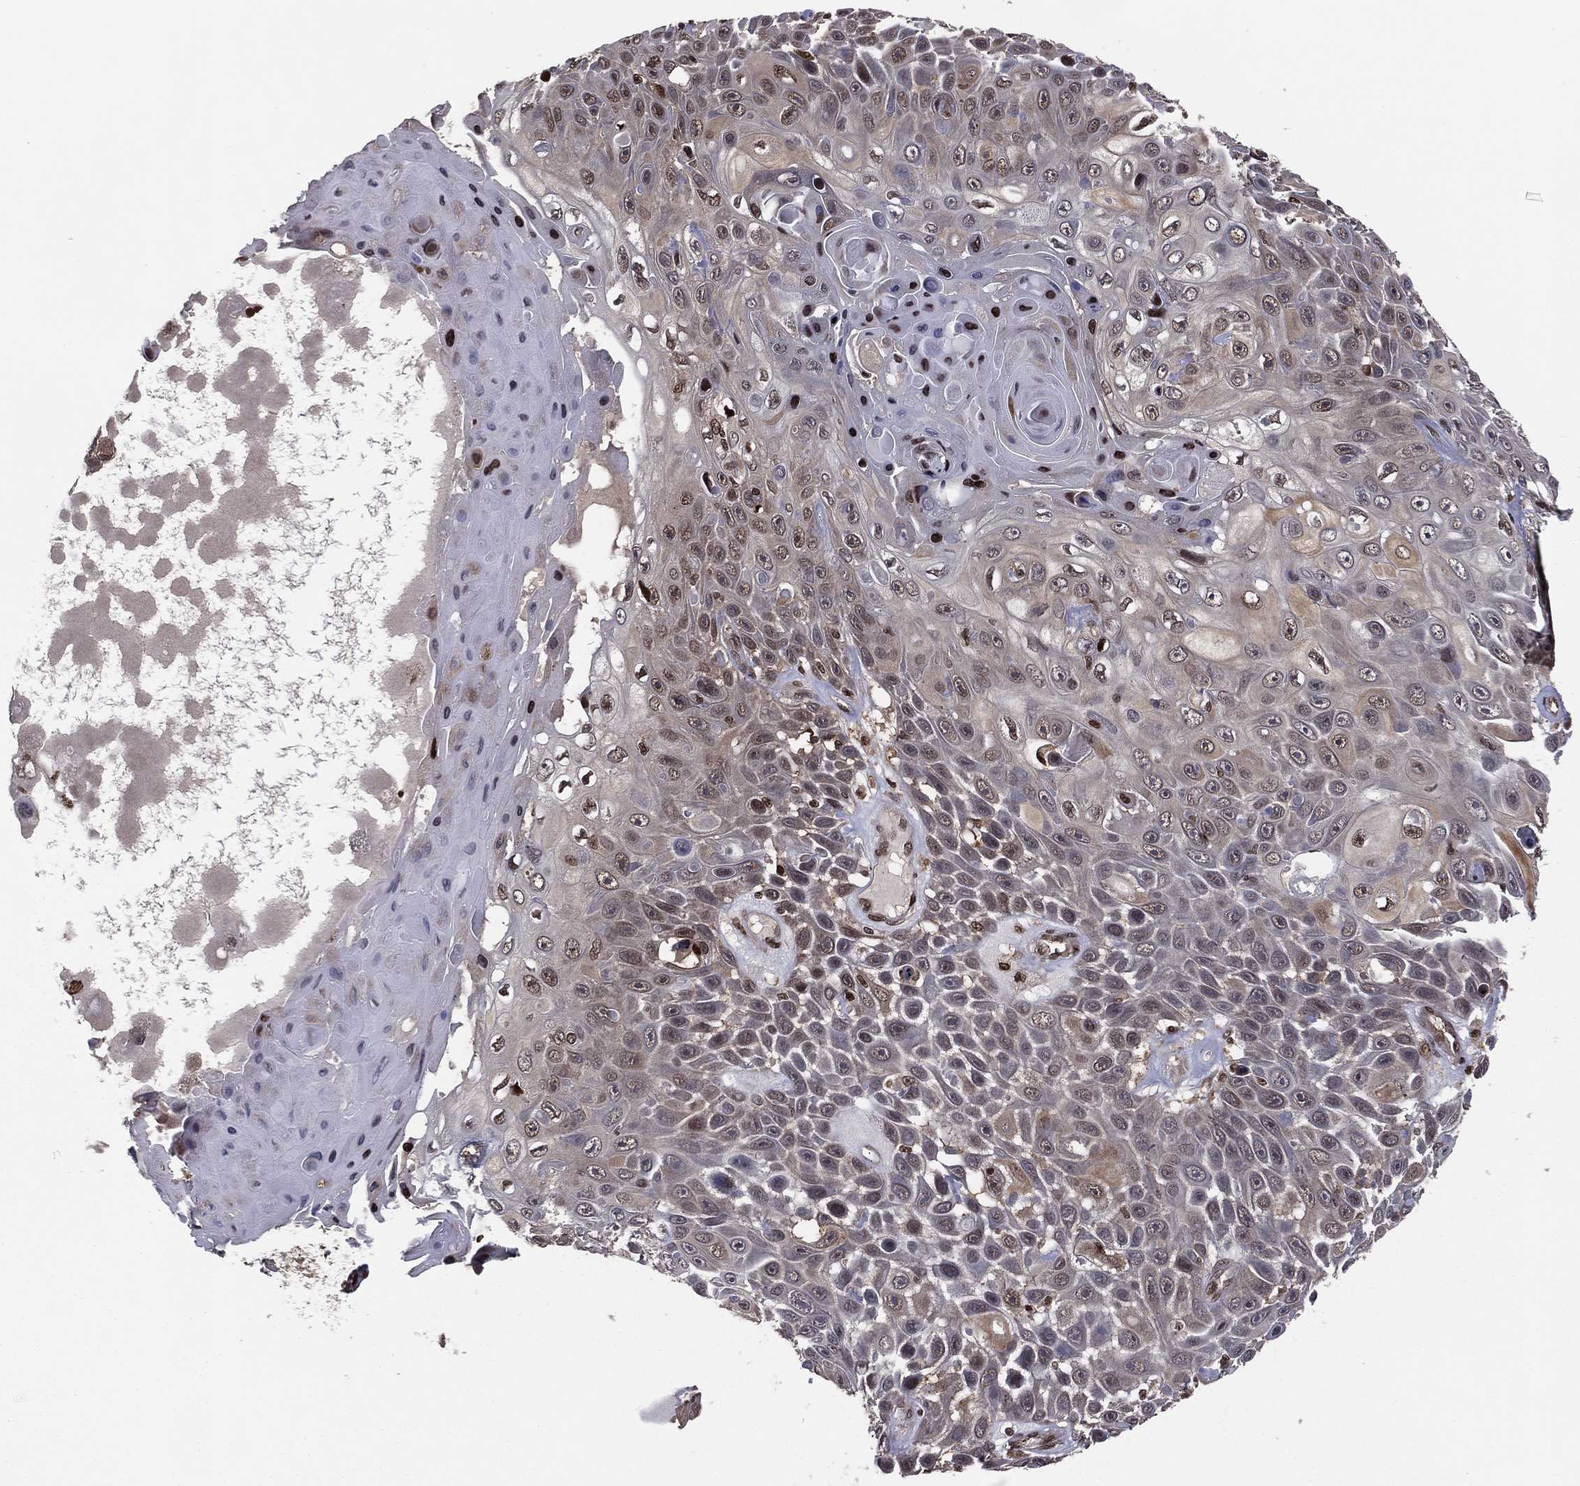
{"staining": {"intensity": "strong", "quantity": "25%-75%", "location": "nuclear"}, "tissue": "skin cancer", "cell_type": "Tumor cells", "image_type": "cancer", "snomed": [{"axis": "morphology", "description": "Squamous cell carcinoma, NOS"}, {"axis": "topography", "description": "Skin"}], "caption": "Immunohistochemistry (DAB (3,3'-diaminobenzidine)) staining of squamous cell carcinoma (skin) displays strong nuclear protein positivity in approximately 25%-75% of tumor cells. The staining is performed using DAB brown chromogen to label protein expression. The nuclei are counter-stained blue using hematoxylin.", "gene": "PSMA1", "patient": {"sex": "male", "age": 82}}